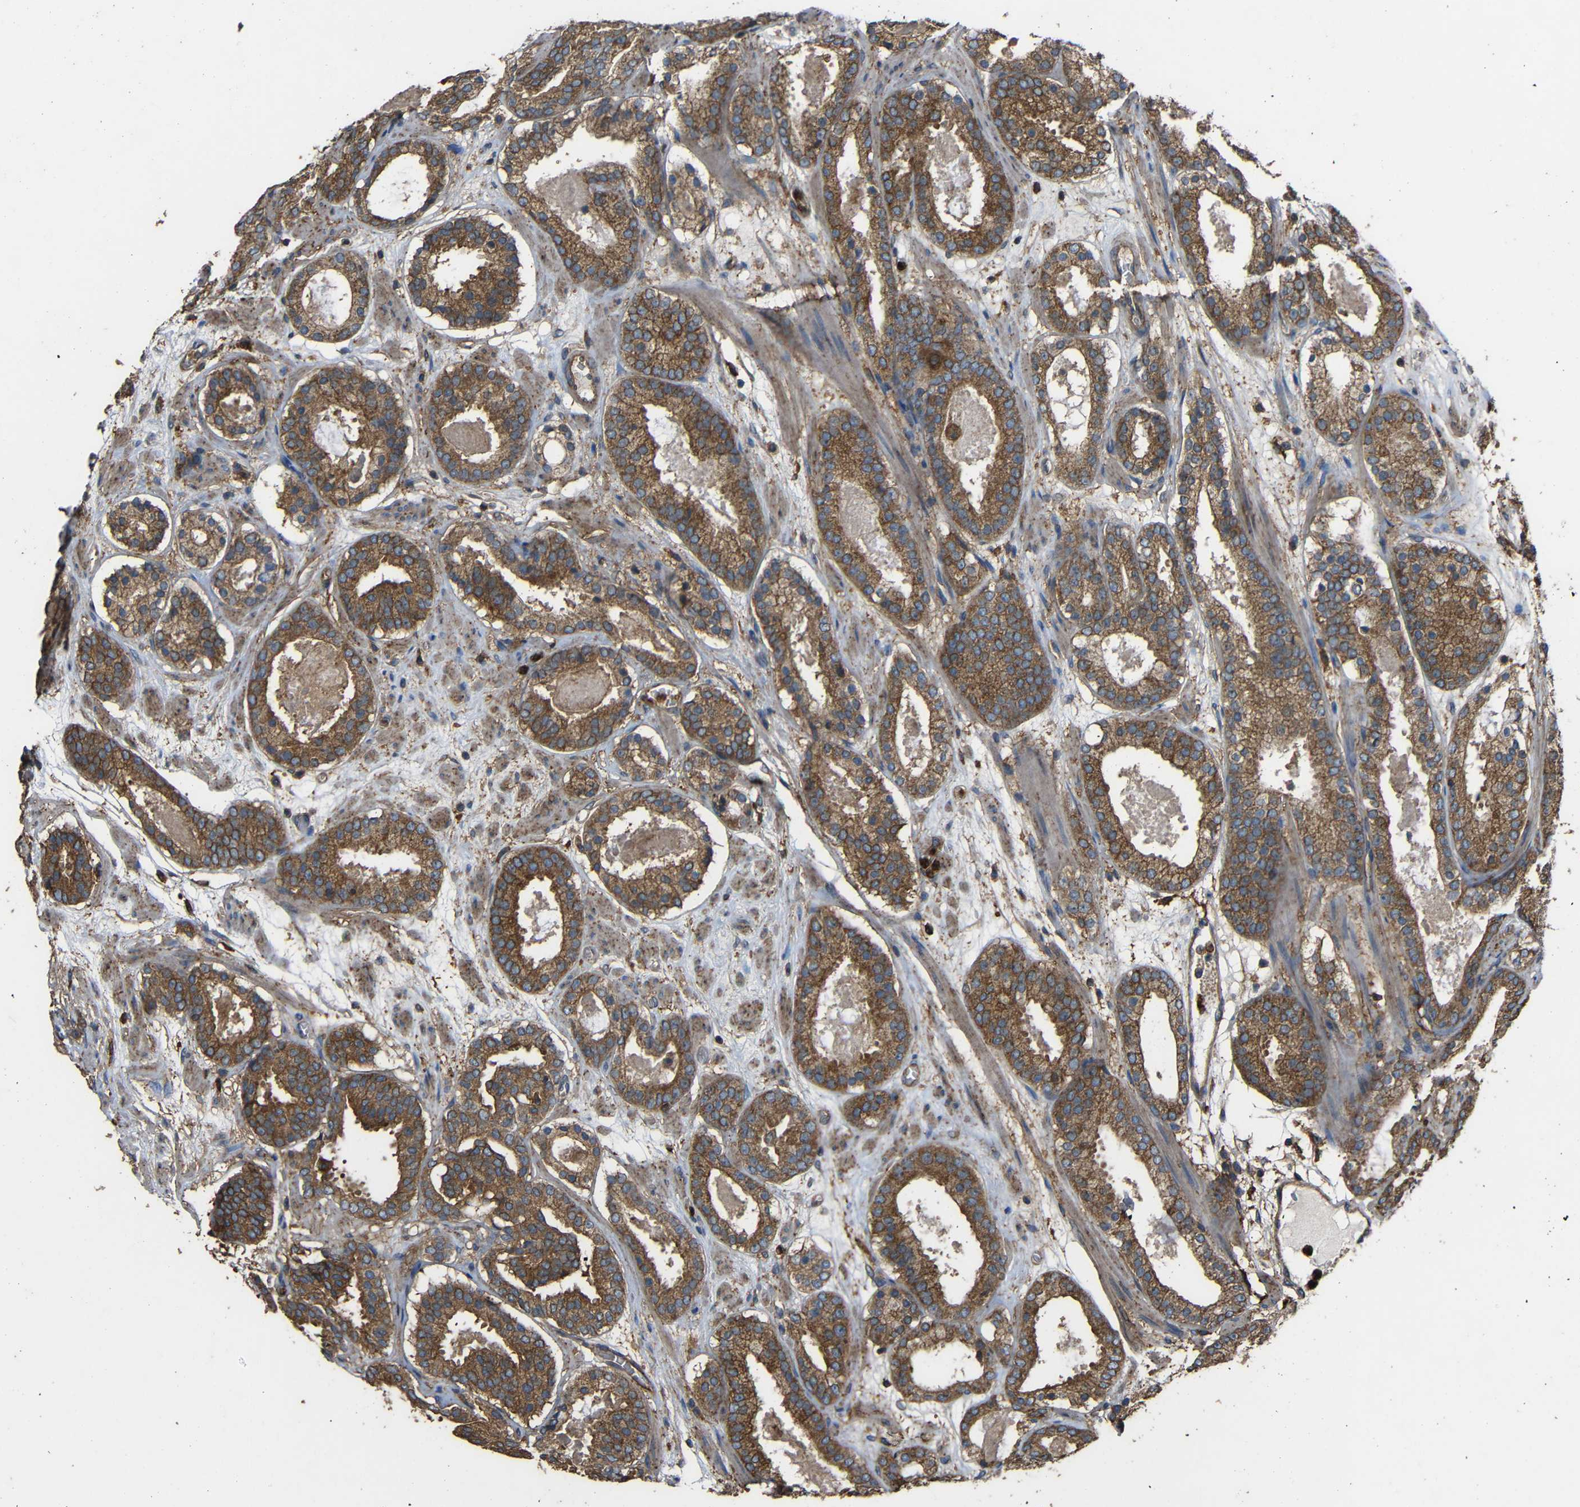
{"staining": {"intensity": "moderate", "quantity": ">75%", "location": "cytoplasmic/membranous"}, "tissue": "prostate cancer", "cell_type": "Tumor cells", "image_type": "cancer", "snomed": [{"axis": "morphology", "description": "Adenocarcinoma, Low grade"}, {"axis": "topography", "description": "Prostate"}], "caption": "Immunohistochemistry (IHC) micrograph of neoplastic tissue: prostate cancer stained using IHC reveals medium levels of moderate protein expression localized specifically in the cytoplasmic/membranous of tumor cells, appearing as a cytoplasmic/membranous brown color.", "gene": "TREM2", "patient": {"sex": "male", "age": 69}}